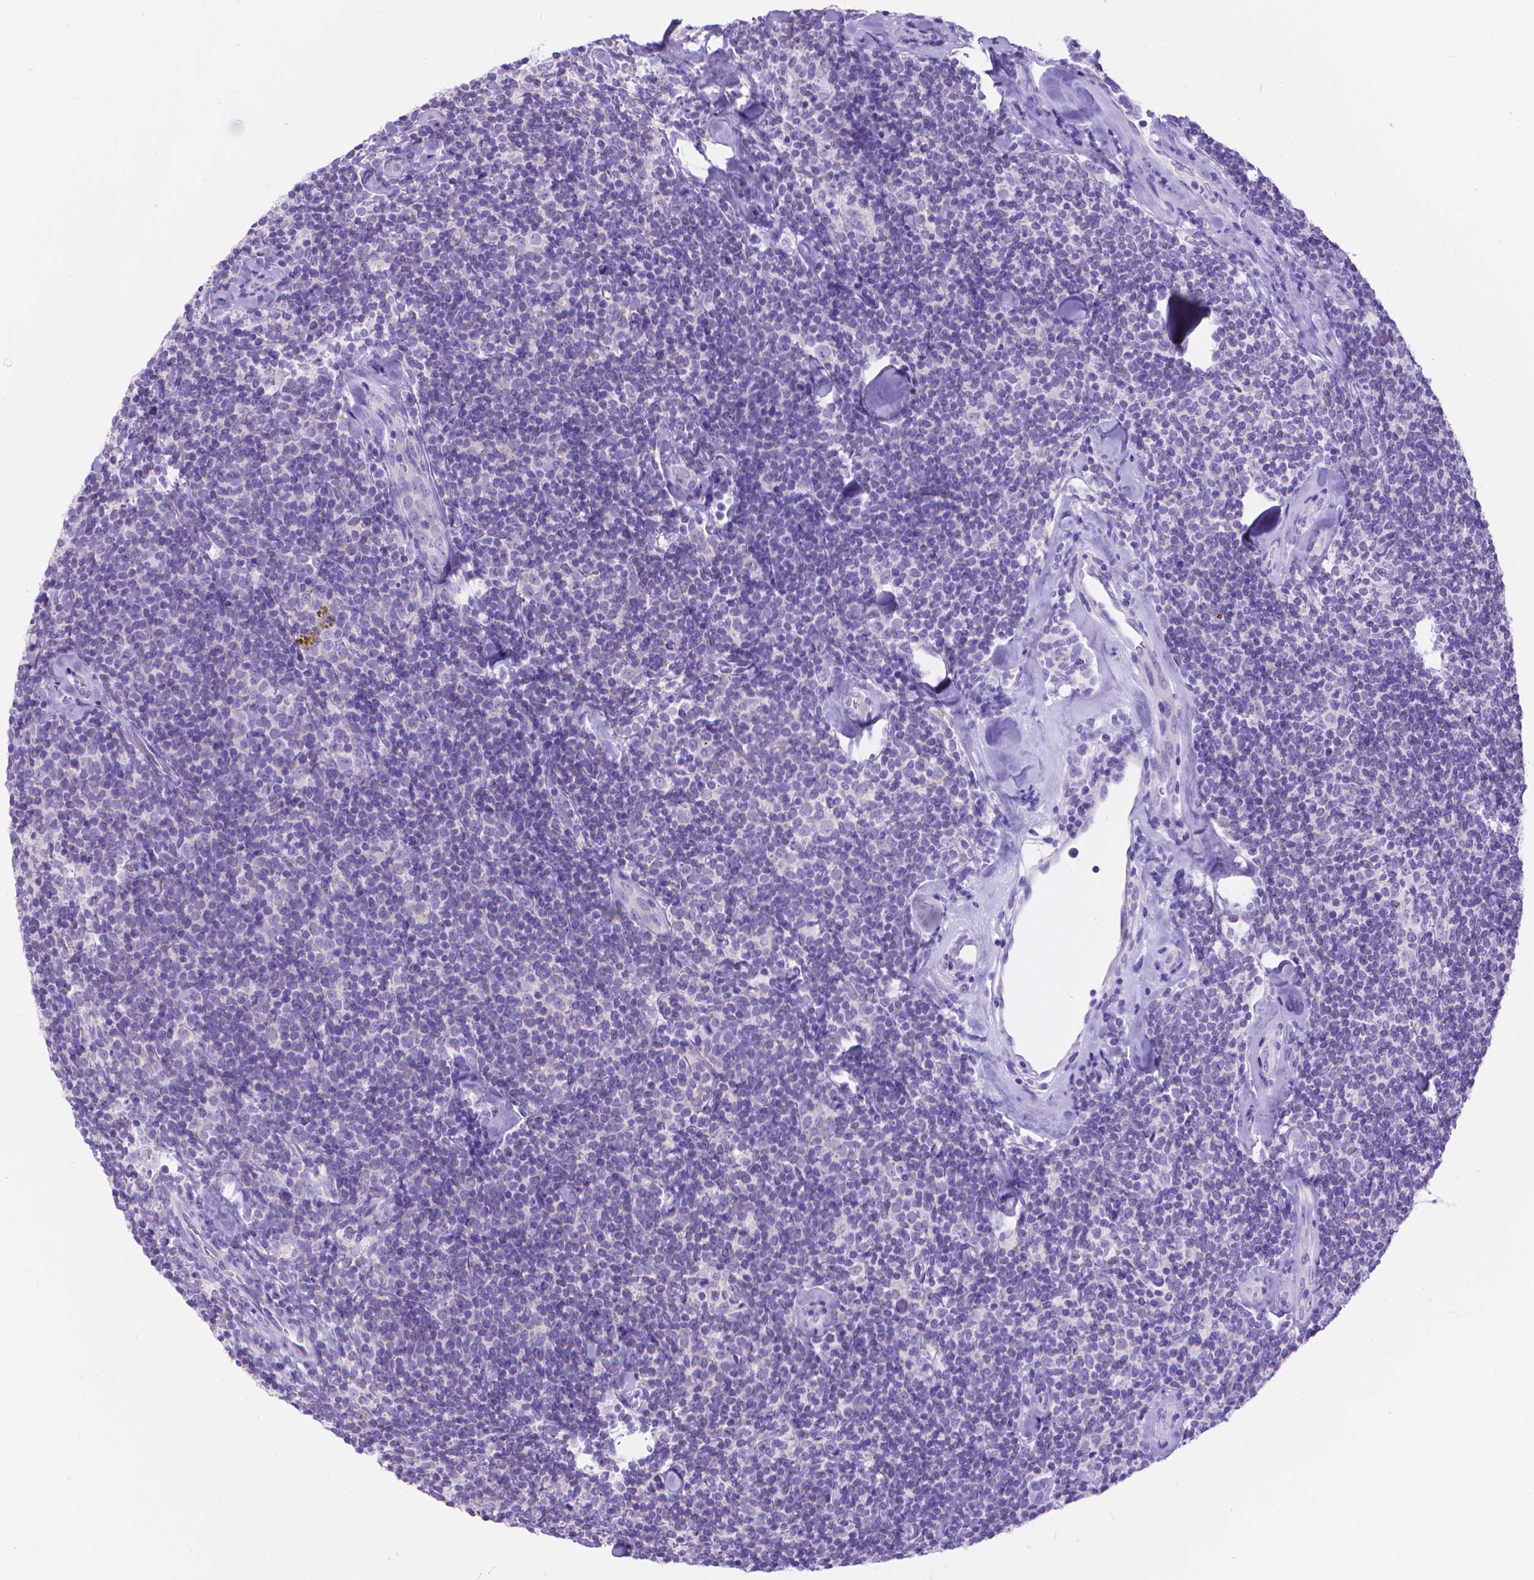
{"staining": {"intensity": "negative", "quantity": "none", "location": "none"}, "tissue": "lymphoma", "cell_type": "Tumor cells", "image_type": "cancer", "snomed": [{"axis": "morphology", "description": "Malignant lymphoma, non-Hodgkin's type, Low grade"}, {"axis": "topography", "description": "Lymph node"}], "caption": "This is a histopathology image of IHC staining of low-grade malignant lymphoma, non-Hodgkin's type, which shows no expression in tumor cells. The staining was performed using DAB (3,3'-diaminobenzidine) to visualize the protein expression in brown, while the nuclei were stained in blue with hematoxylin (Magnification: 20x).", "gene": "DHRS2", "patient": {"sex": "female", "age": 56}}